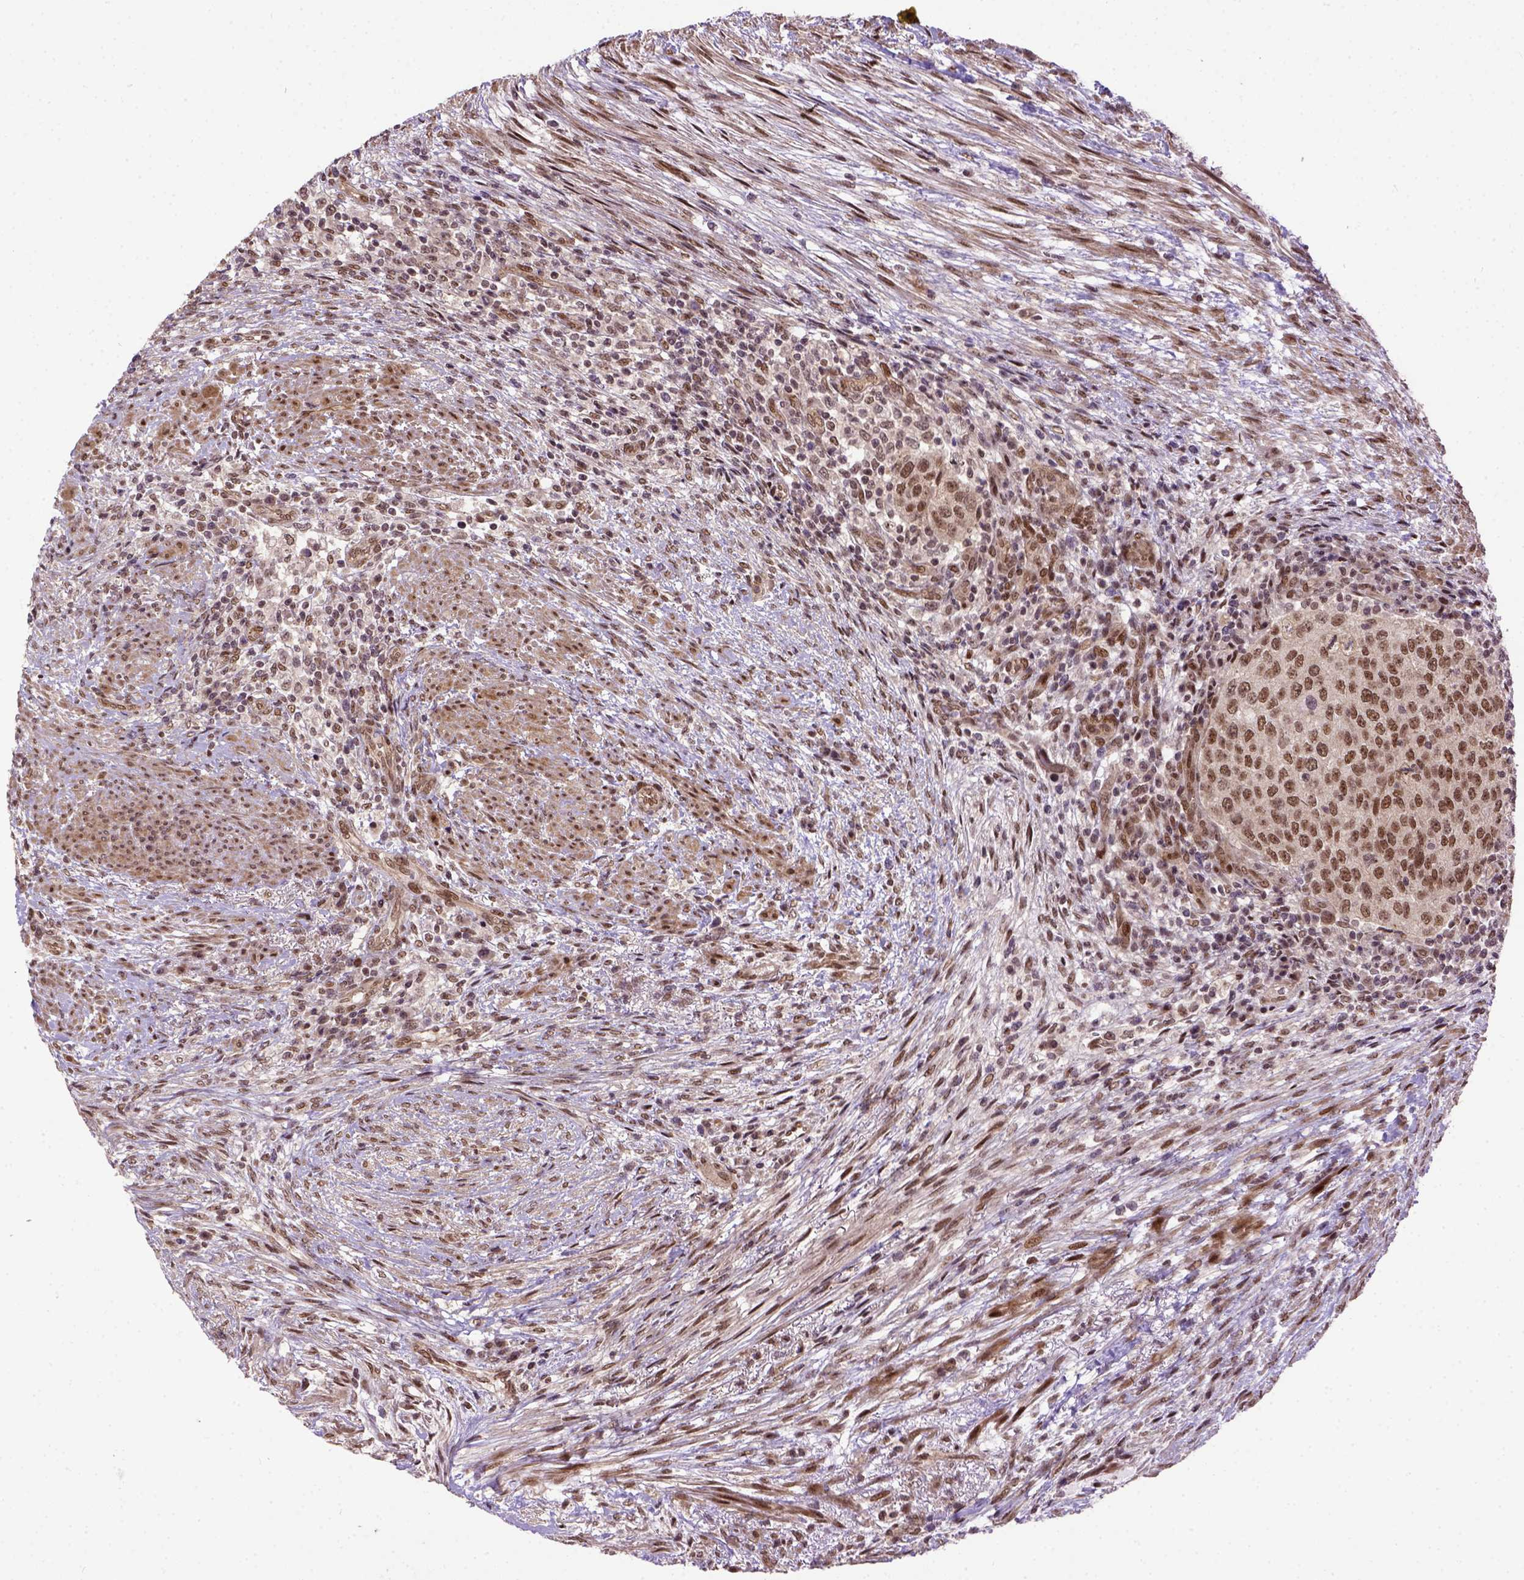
{"staining": {"intensity": "moderate", "quantity": ">75%", "location": "nuclear"}, "tissue": "urothelial cancer", "cell_type": "Tumor cells", "image_type": "cancer", "snomed": [{"axis": "morphology", "description": "Urothelial carcinoma, High grade"}, {"axis": "topography", "description": "Urinary bladder"}], "caption": "Immunohistochemical staining of human urothelial carcinoma (high-grade) shows medium levels of moderate nuclear protein staining in approximately >75% of tumor cells.", "gene": "ZNF630", "patient": {"sex": "female", "age": 78}}